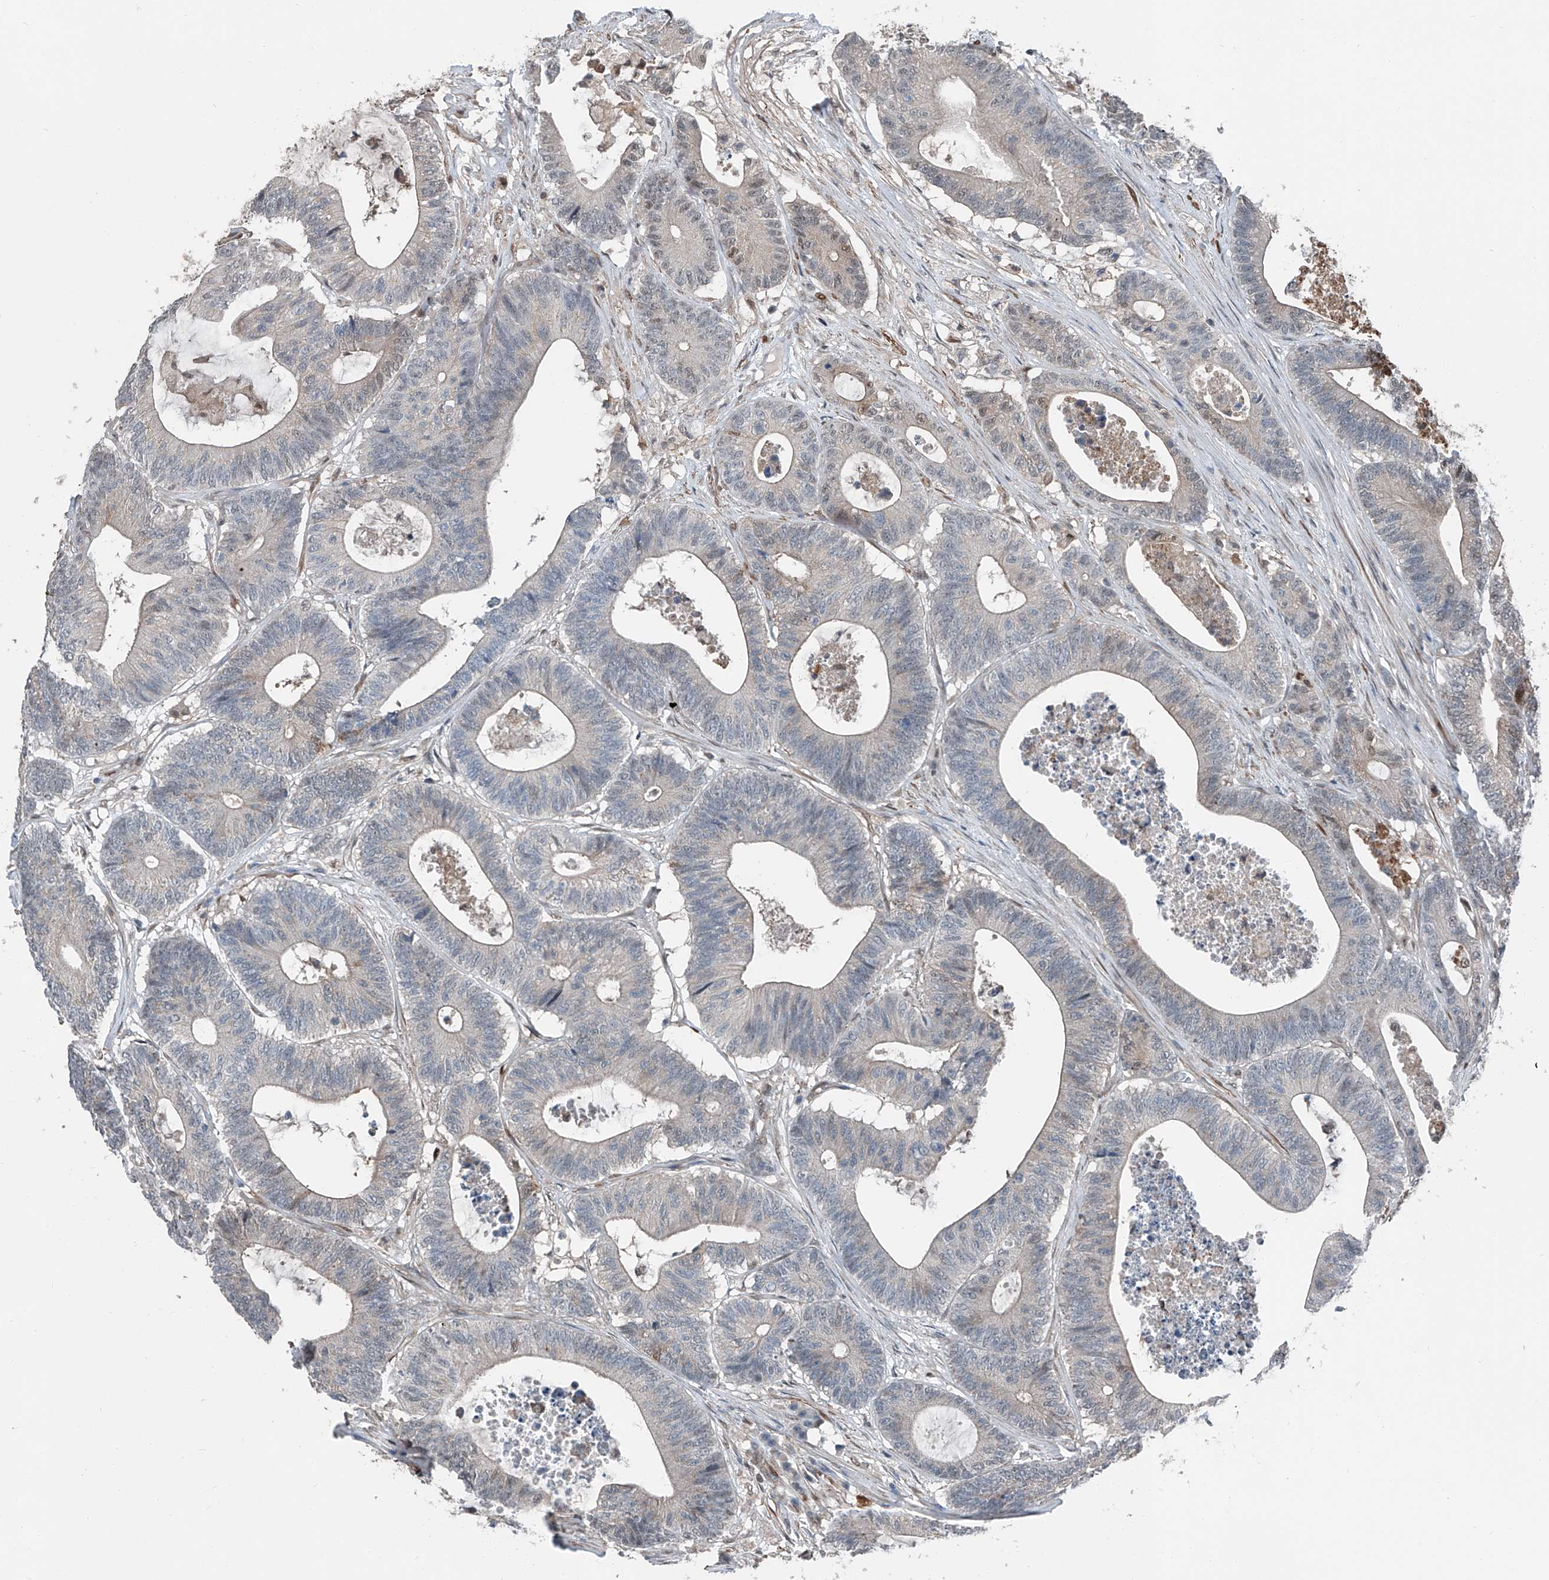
{"staining": {"intensity": "weak", "quantity": "<25%", "location": "cytoplasmic/membranous,nuclear"}, "tissue": "colorectal cancer", "cell_type": "Tumor cells", "image_type": "cancer", "snomed": [{"axis": "morphology", "description": "Adenocarcinoma, NOS"}, {"axis": "topography", "description": "Colon"}], "caption": "Immunohistochemistry (IHC) histopathology image of neoplastic tissue: human colorectal adenocarcinoma stained with DAB displays no significant protein staining in tumor cells. Brightfield microscopy of immunohistochemistry (IHC) stained with DAB (3,3'-diaminobenzidine) (brown) and hematoxylin (blue), captured at high magnification.", "gene": "HSPA6", "patient": {"sex": "female", "age": 84}}